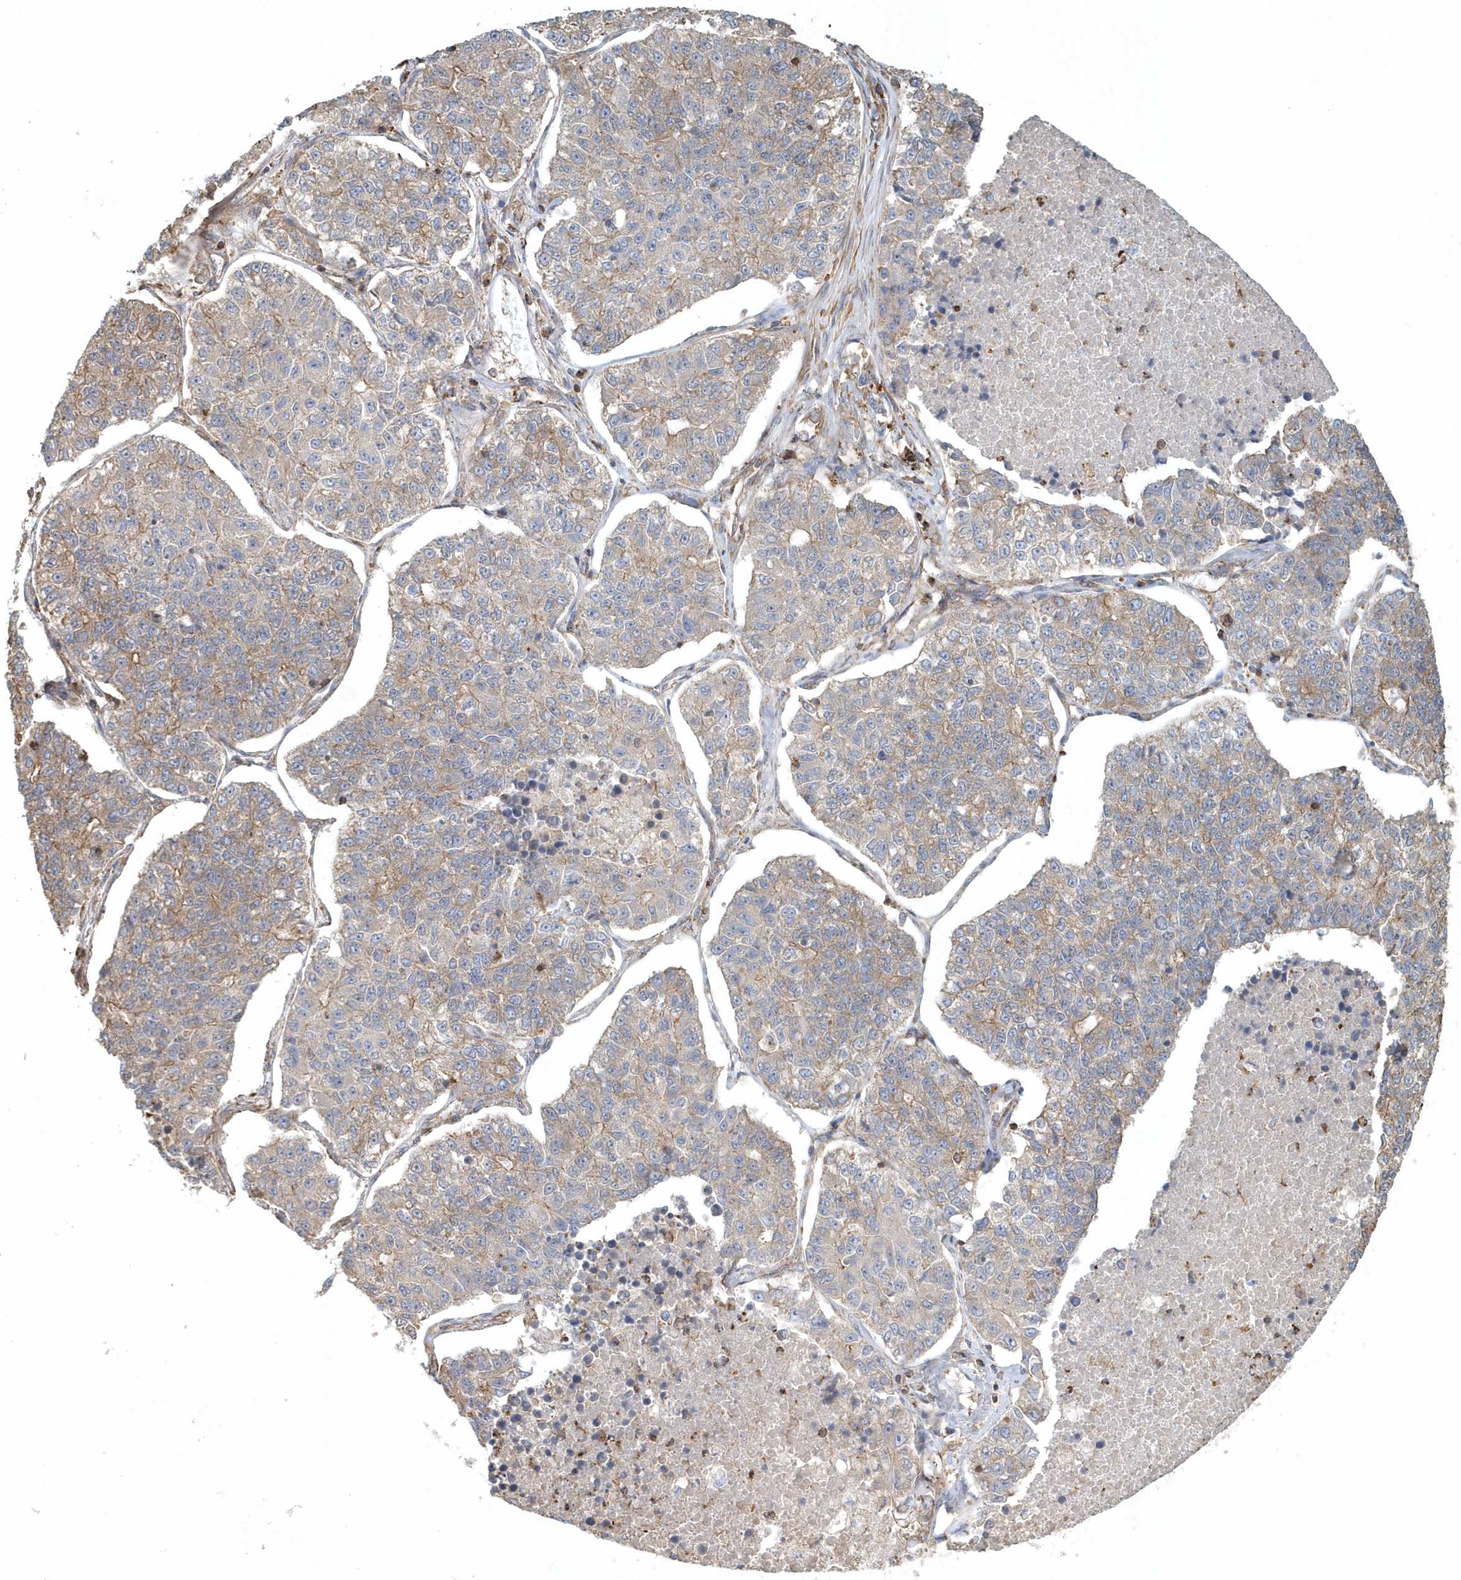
{"staining": {"intensity": "weak", "quantity": "25%-75%", "location": "cytoplasmic/membranous"}, "tissue": "lung cancer", "cell_type": "Tumor cells", "image_type": "cancer", "snomed": [{"axis": "morphology", "description": "Adenocarcinoma, NOS"}, {"axis": "topography", "description": "Lung"}], "caption": "Immunohistochemical staining of human lung cancer (adenocarcinoma) reveals low levels of weak cytoplasmic/membranous expression in about 25%-75% of tumor cells.", "gene": "MMUT", "patient": {"sex": "male", "age": 49}}